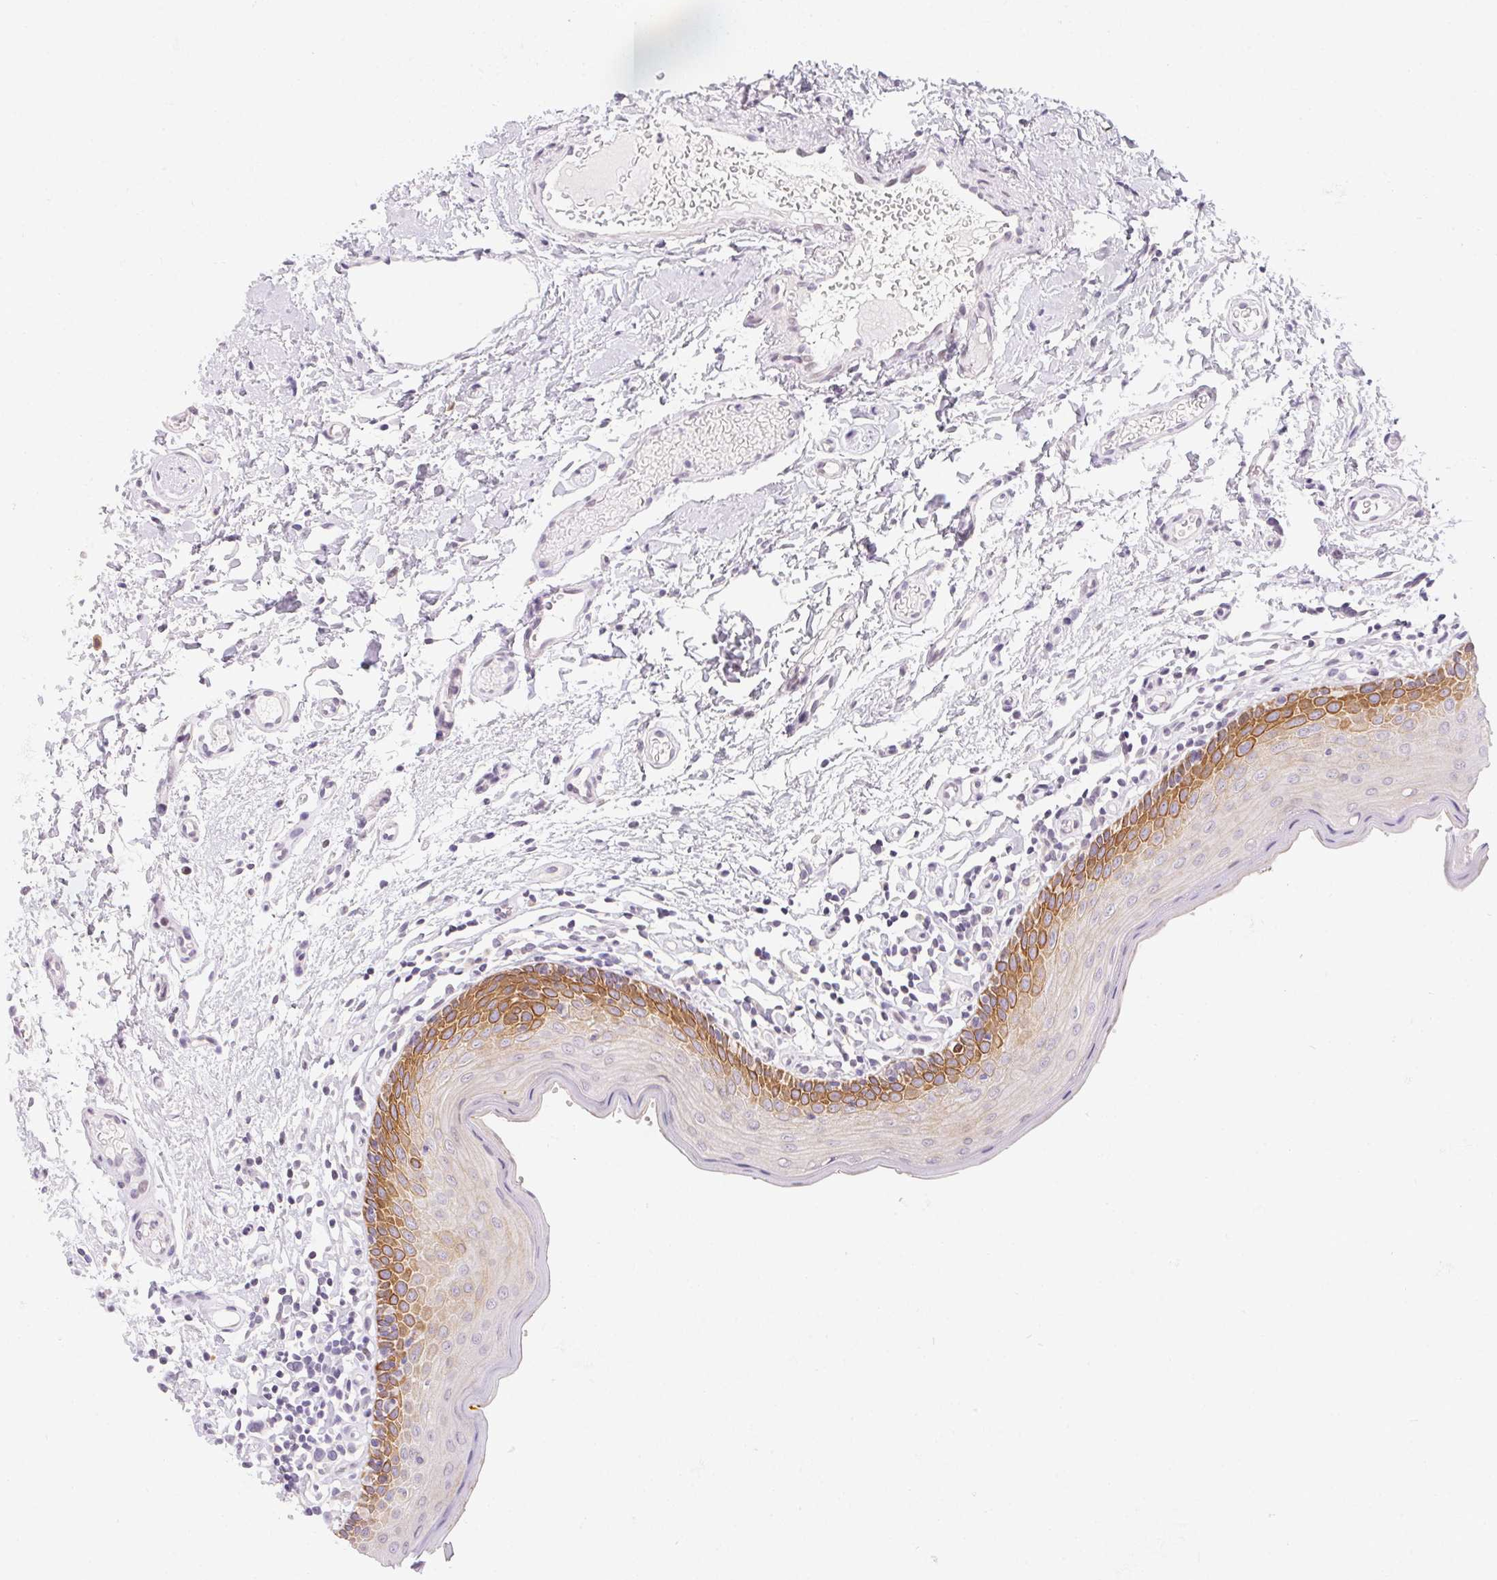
{"staining": {"intensity": "moderate", "quantity": "25%-75%", "location": "cytoplasmic/membranous"}, "tissue": "oral mucosa", "cell_type": "Squamous epithelial cells", "image_type": "normal", "snomed": [{"axis": "morphology", "description": "Normal tissue, NOS"}, {"axis": "topography", "description": "Oral tissue"}, {"axis": "topography", "description": "Tounge, NOS"}], "caption": "This micrograph reveals unremarkable oral mucosa stained with IHC to label a protein in brown. The cytoplasmic/membranous of squamous epithelial cells show moderate positivity for the protein. Nuclei are counter-stained blue.", "gene": "MORC1", "patient": {"sex": "female", "age": 58}}